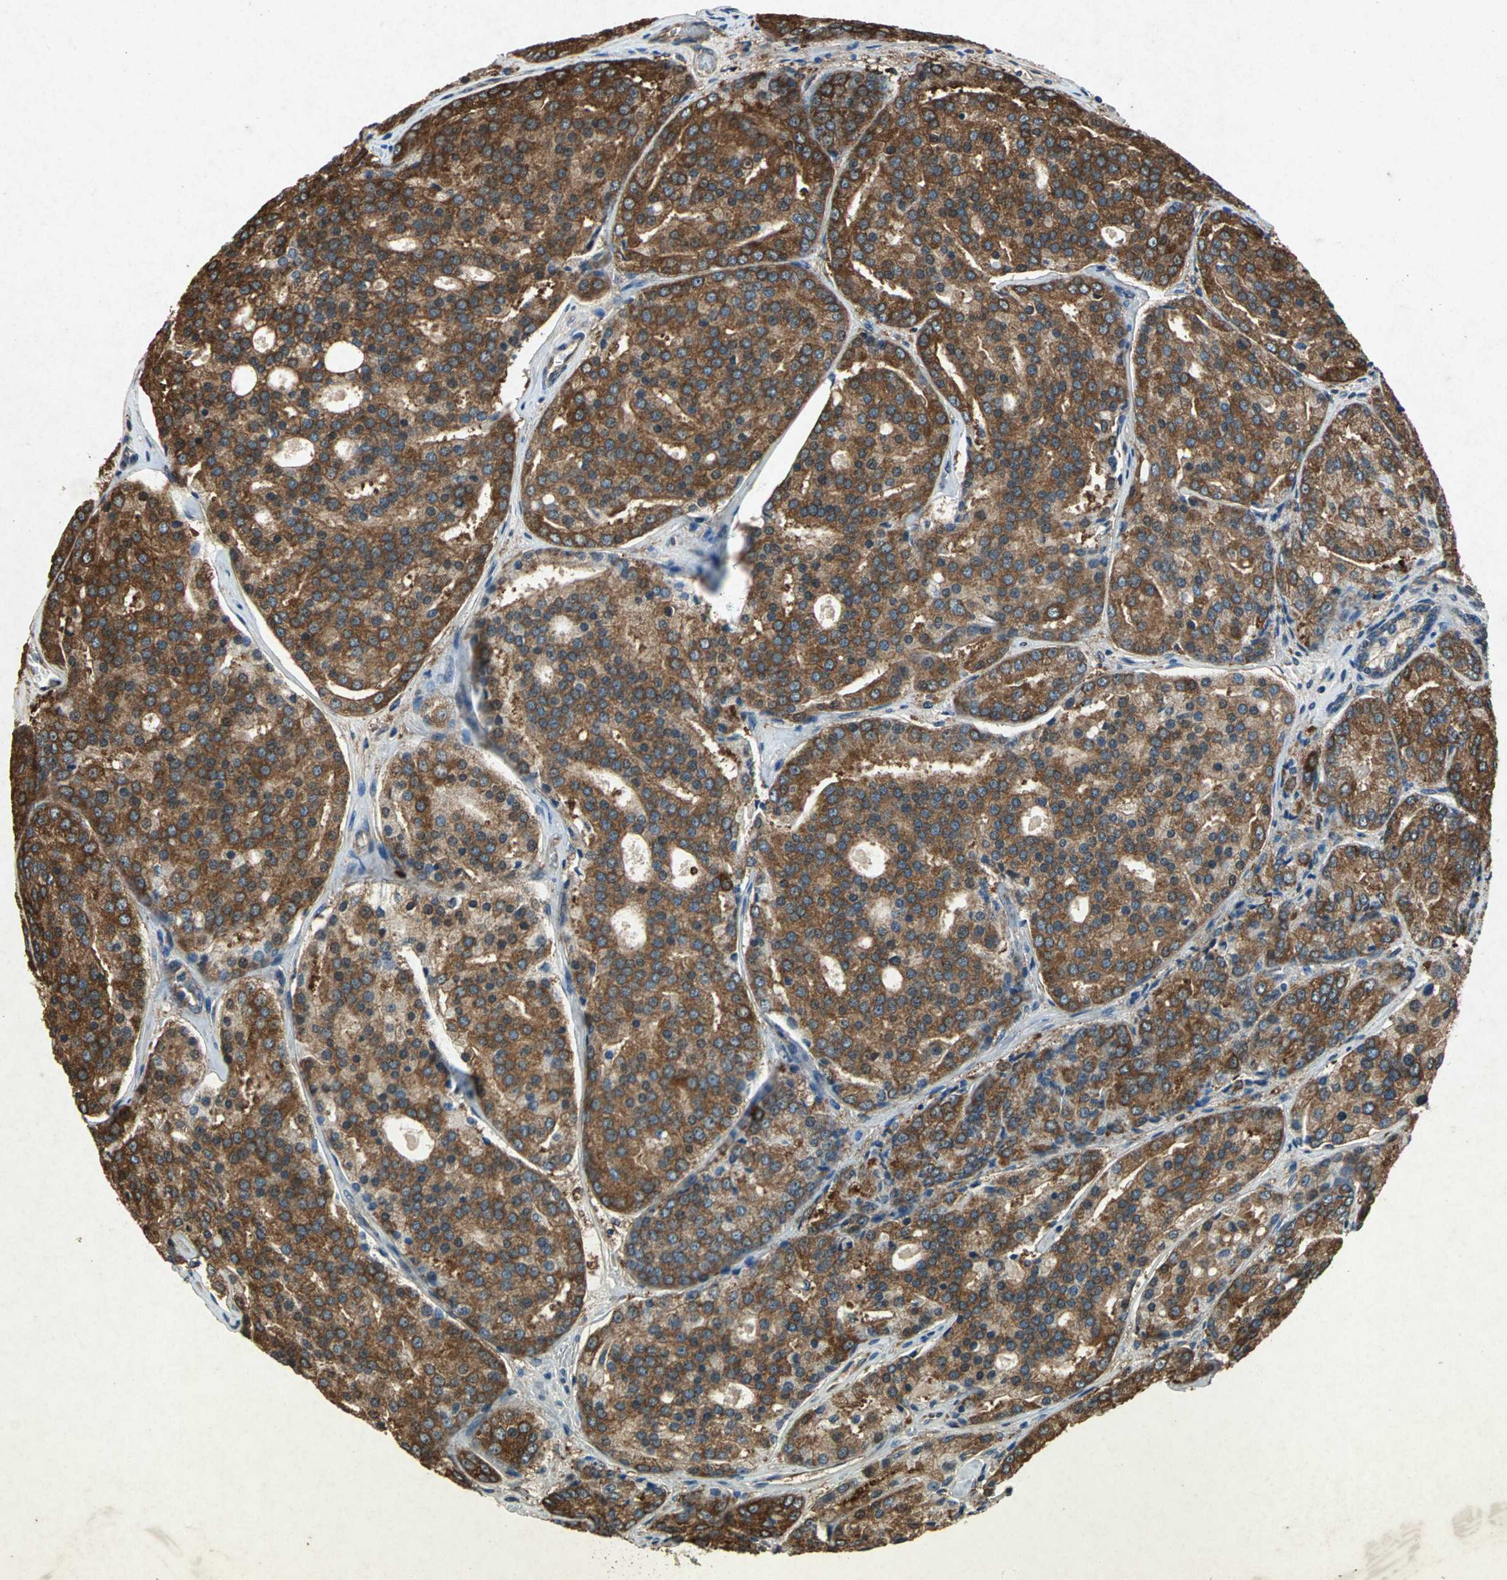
{"staining": {"intensity": "strong", "quantity": ">75%", "location": "cytoplasmic/membranous"}, "tissue": "prostate cancer", "cell_type": "Tumor cells", "image_type": "cancer", "snomed": [{"axis": "morphology", "description": "Adenocarcinoma, High grade"}, {"axis": "topography", "description": "Prostate"}], "caption": "Protein staining of high-grade adenocarcinoma (prostate) tissue displays strong cytoplasmic/membranous expression in approximately >75% of tumor cells.", "gene": "HSP90AB1", "patient": {"sex": "male", "age": 64}}